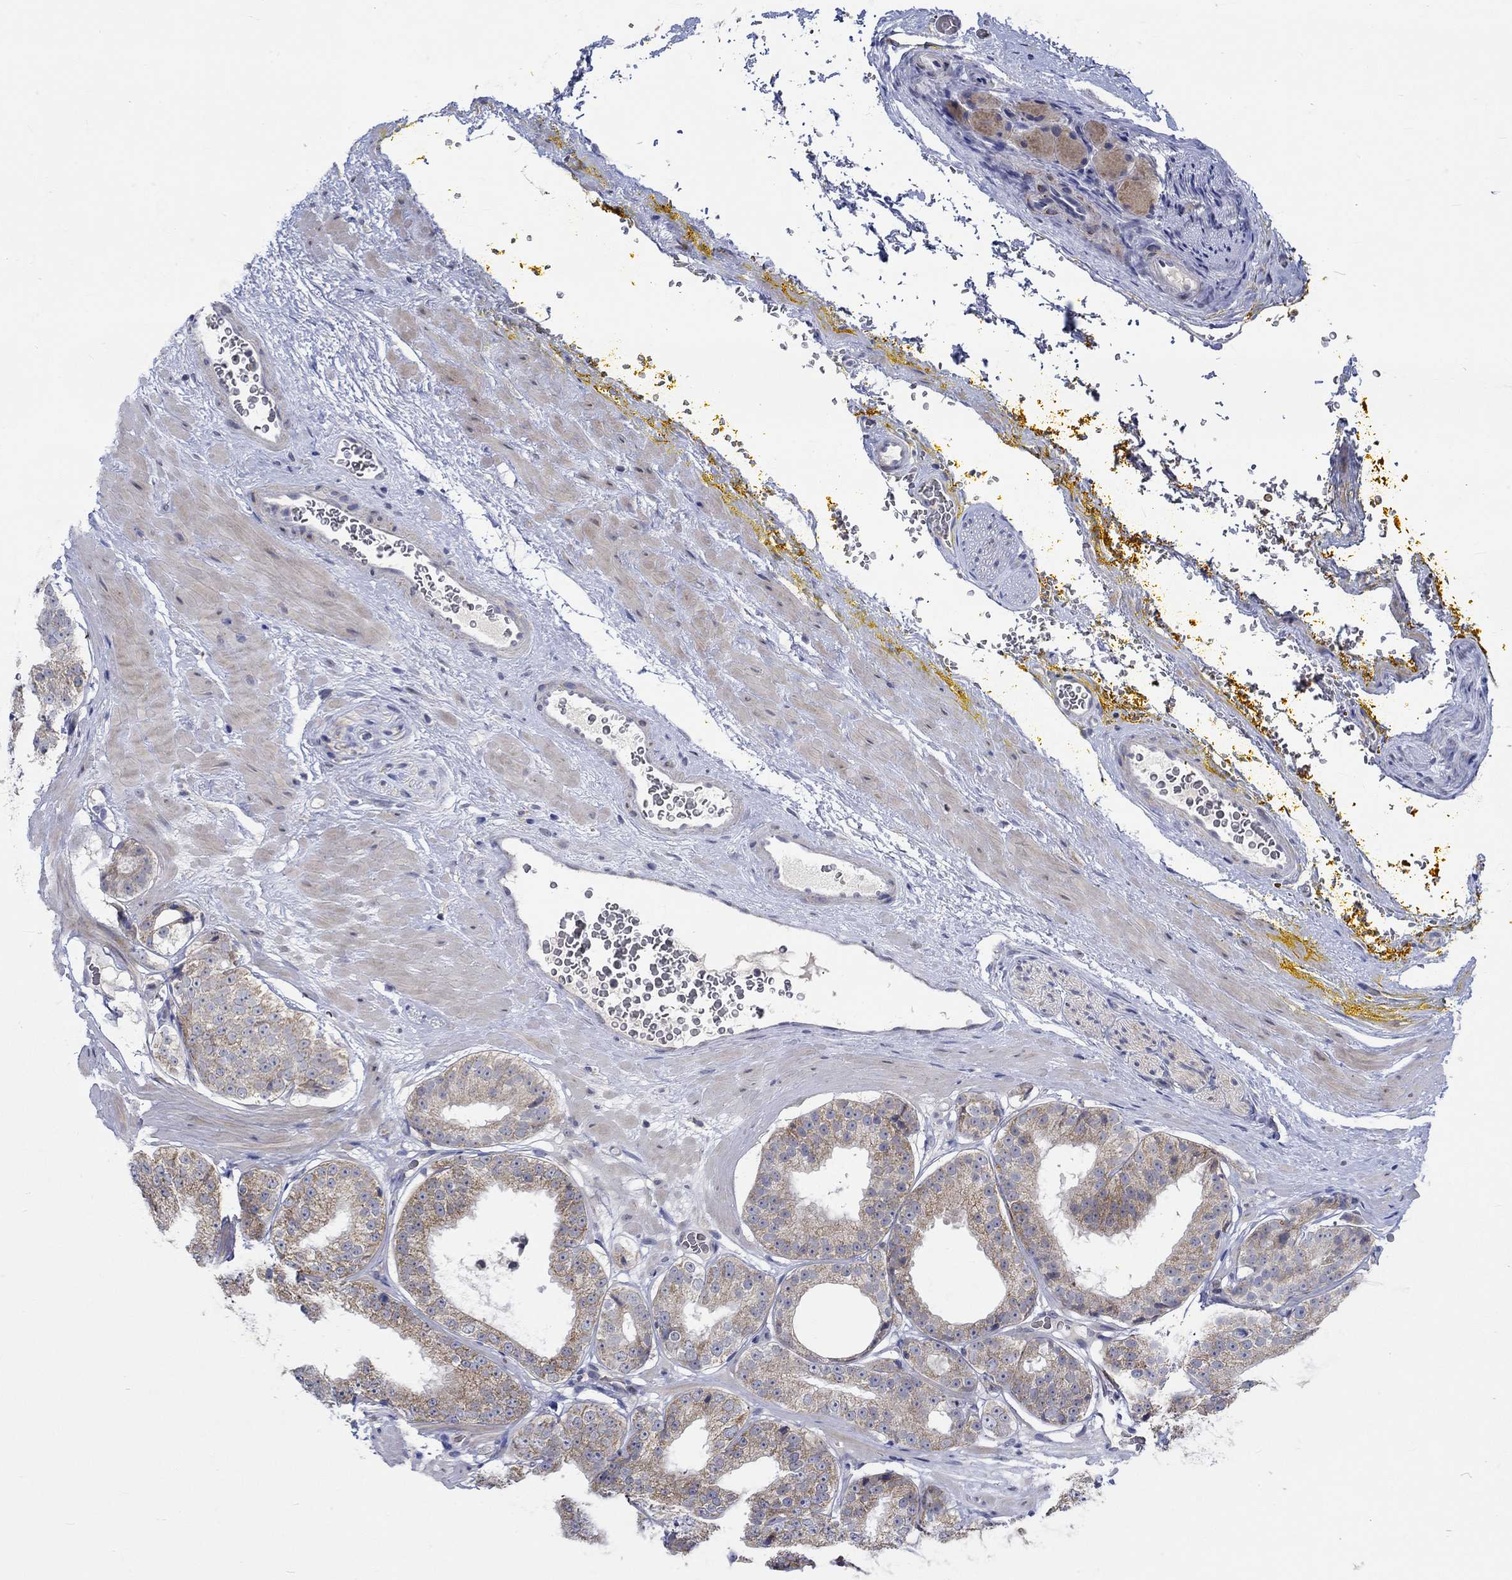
{"staining": {"intensity": "moderate", "quantity": "25%-75%", "location": "cytoplasmic/membranous"}, "tissue": "prostate cancer", "cell_type": "Tumor cells", "image_type": "cancer", "snomed": [{"axis": "morphology", "description": "Adenocarcinoma, Low grade"}, {"axis": "topography", "description": "Prostate"}], "caption": "Protein expression analysis of prostate low-grade adenocarcinoma displays moderate cytoplasmic/membranous staining in approximately 25%-75% of tumor cells.", "gene": "WASF1", "patient": {"sex": "male", "age": 60}}